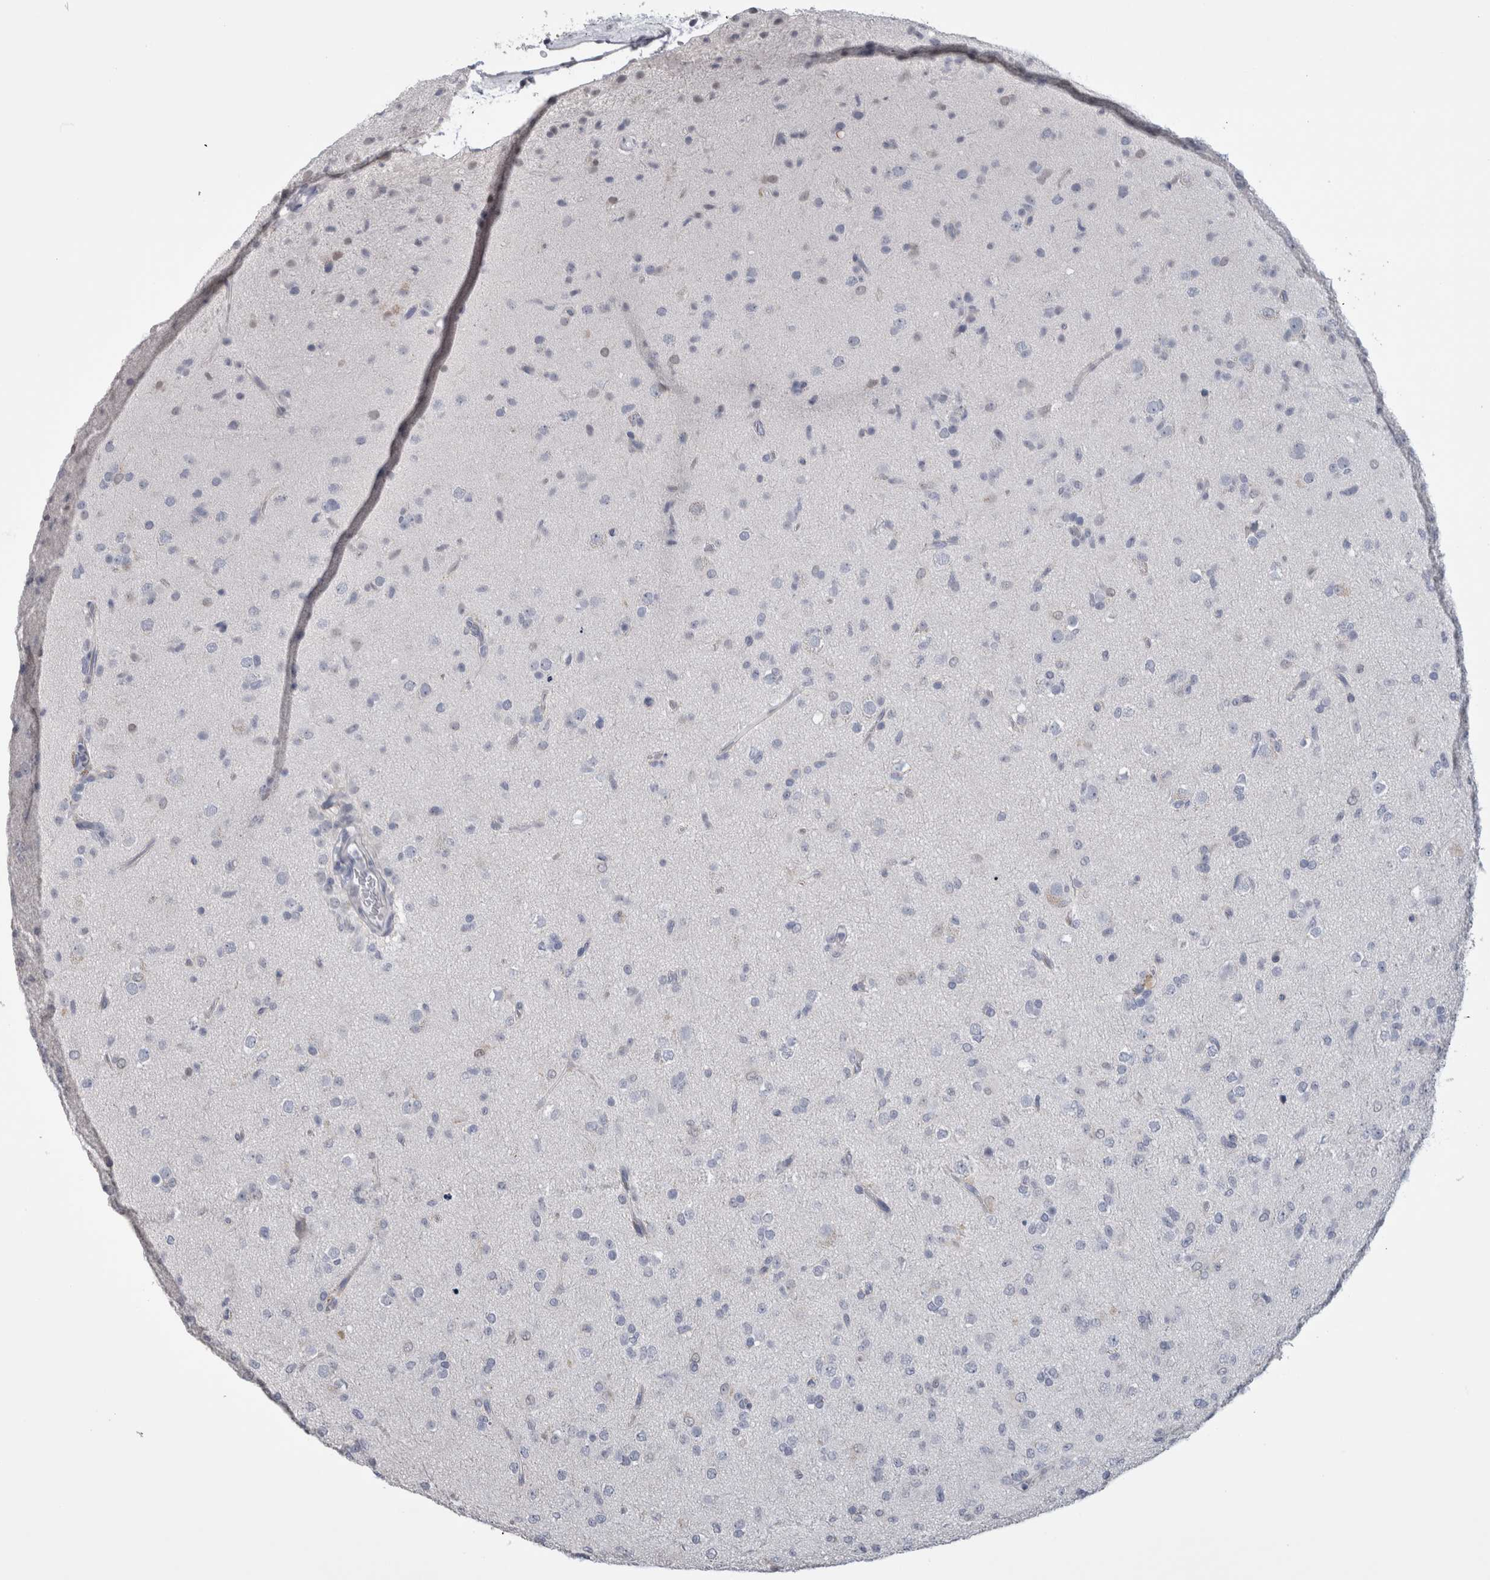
{"staining": {"intensity": "negative", "quantity": "none", "location": "none"}, "tissue": "glioma", "cell_type": "Tumor cells", "image_type": "cancer", "snomed": [{"axis": "morphology", "description": "Glioma, malignant, Low grade"}, {"axis": "topography", "description": "Brain"}], "caption": "High power microscopy image of an immunohistochemistry micrograph of malignant glioma (low-grade), revealing no significant expression in tumor cells. (Stains: DAB (3,3'-diaminobenzidine) immunohistochemistry (IHC) with hematoxylin counter stain, Microscopy: brightfield microscopy at high magnification).", "gene": "IL33", "patient": {"sex": "male", "age": 65}}